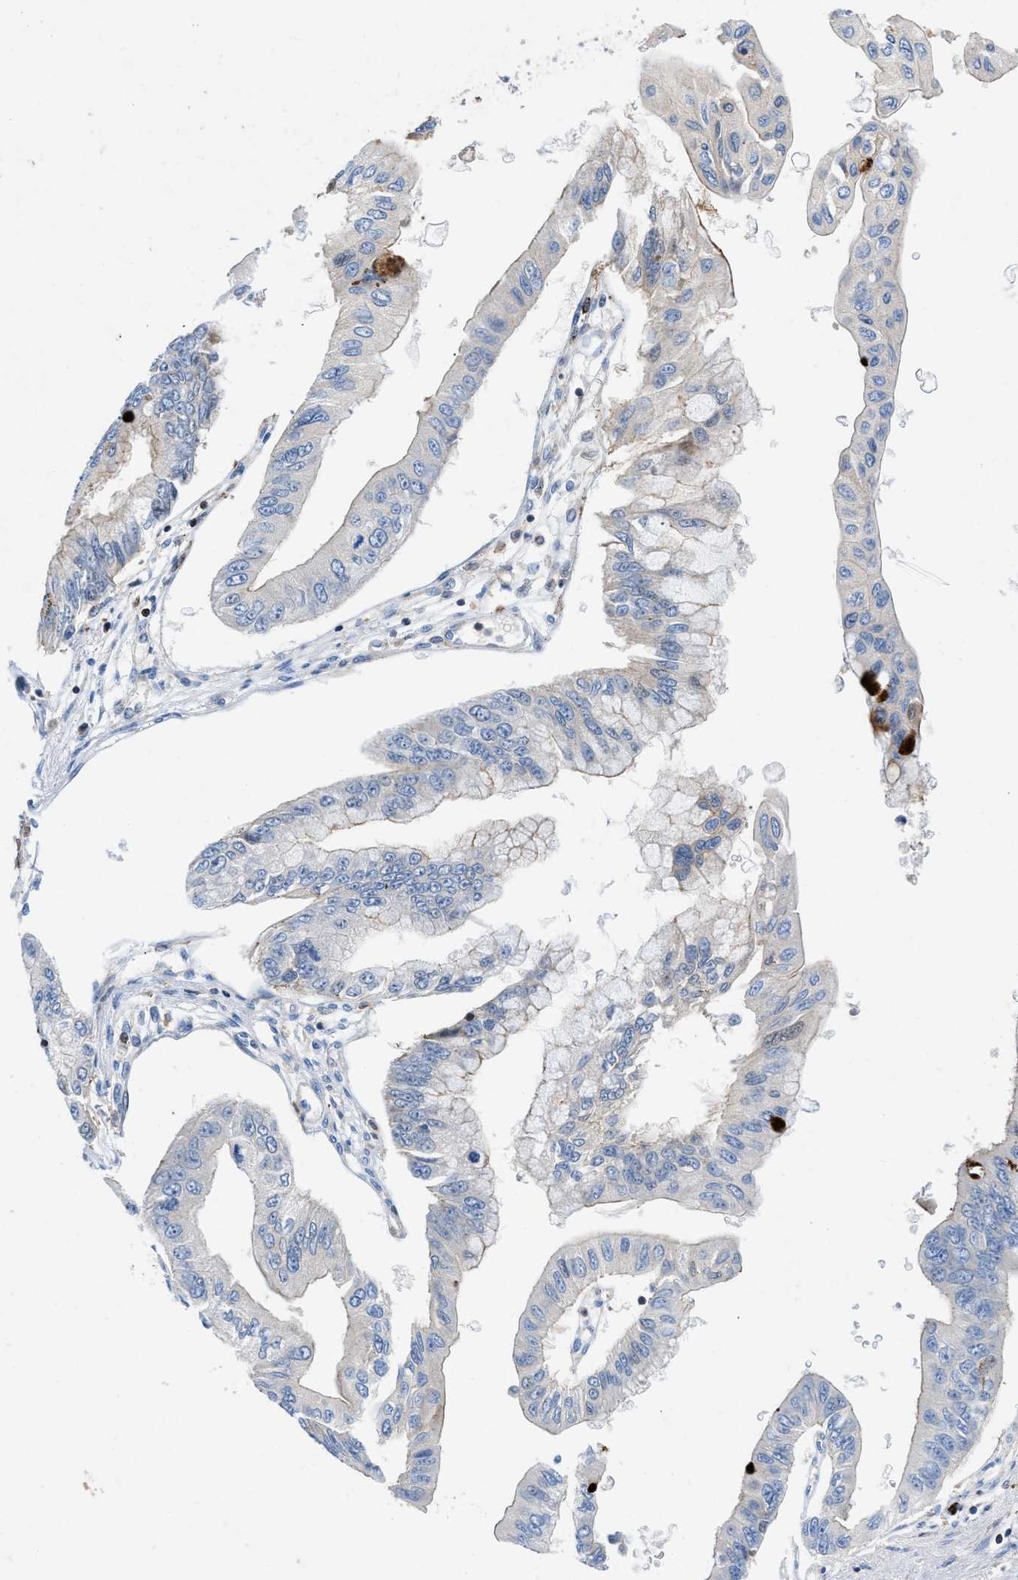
{"staining": {"intensity": "negative", "quantity": "none", "location": "none"}, "tissue": "pancreatic cancer", "cell_type": "Tumor cells", "image_type": "cancer", "snomed": [{"axis": "morphology", "description": "Adenocarcinoma, NOS"}, {"axis": "topography", "description": "Pancreas"}], "caption": "Photomicrograph shows no significant protein expression in tumor cells of pancreatic adenocarcinoma.", "gene": "ATP6V0D1", "patient": {"sex": "female", "age": 77}}